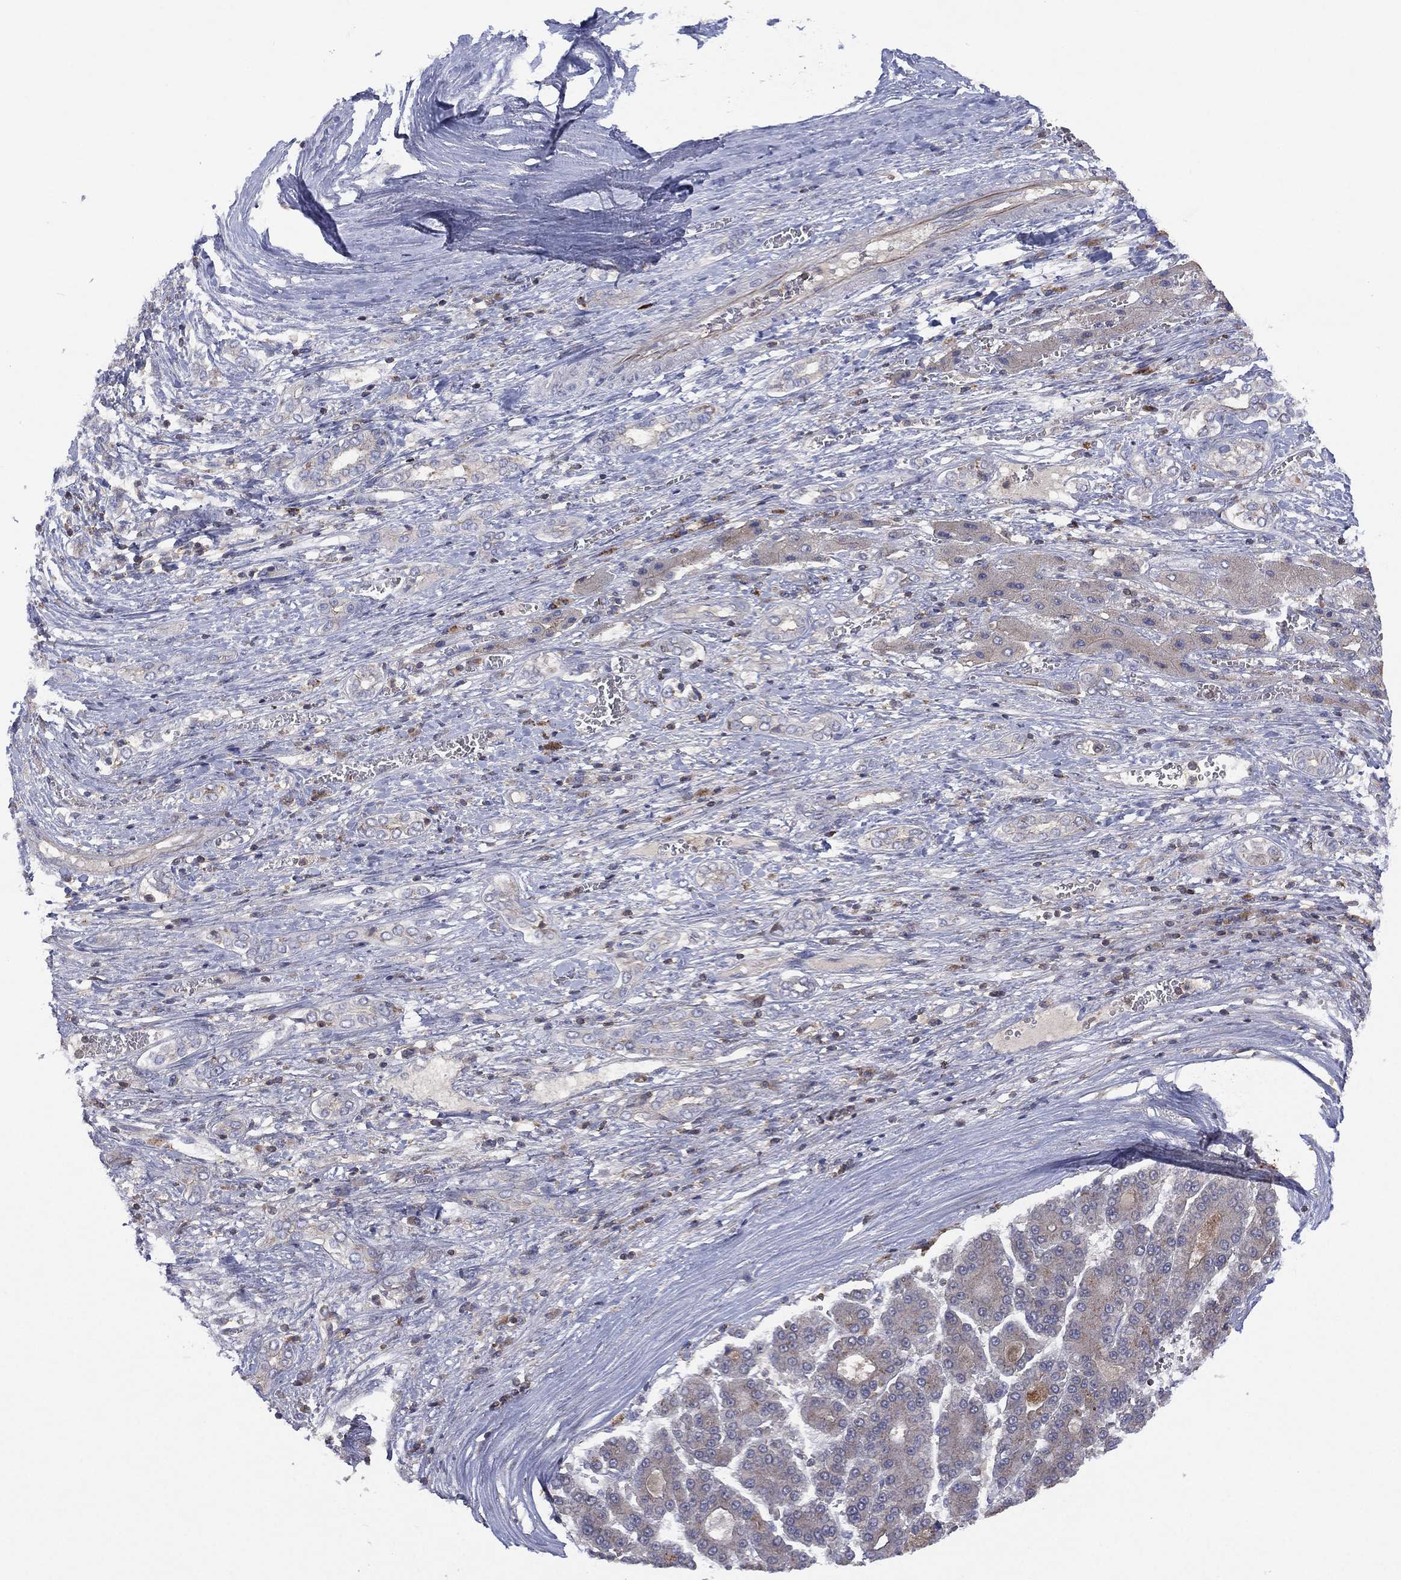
{"staining": {"intensity": "negative", "quantity": "none", "location": "none"}, "tissue": "liver cancer", "cell_type": "Tumor cells", "image_type": "cancer", "snomed": [{"axis": "morphology", "description": "Carcinoma, Hepatocellular, NOS"}, {"axis": "topography", "description": "Liver"}], "caption": "Immunohistochemistry (IHC) of human hepatocellular carcinoma (liver) displays no expression in tumor cells. The staining was performed using DAB to visualize the protein expression in brown, while the nuclei were stained in blue with hematoxylin (Magnification: 20x).", "gene": "DOCK8", "patient": {"sex": "male", "age": 70}}